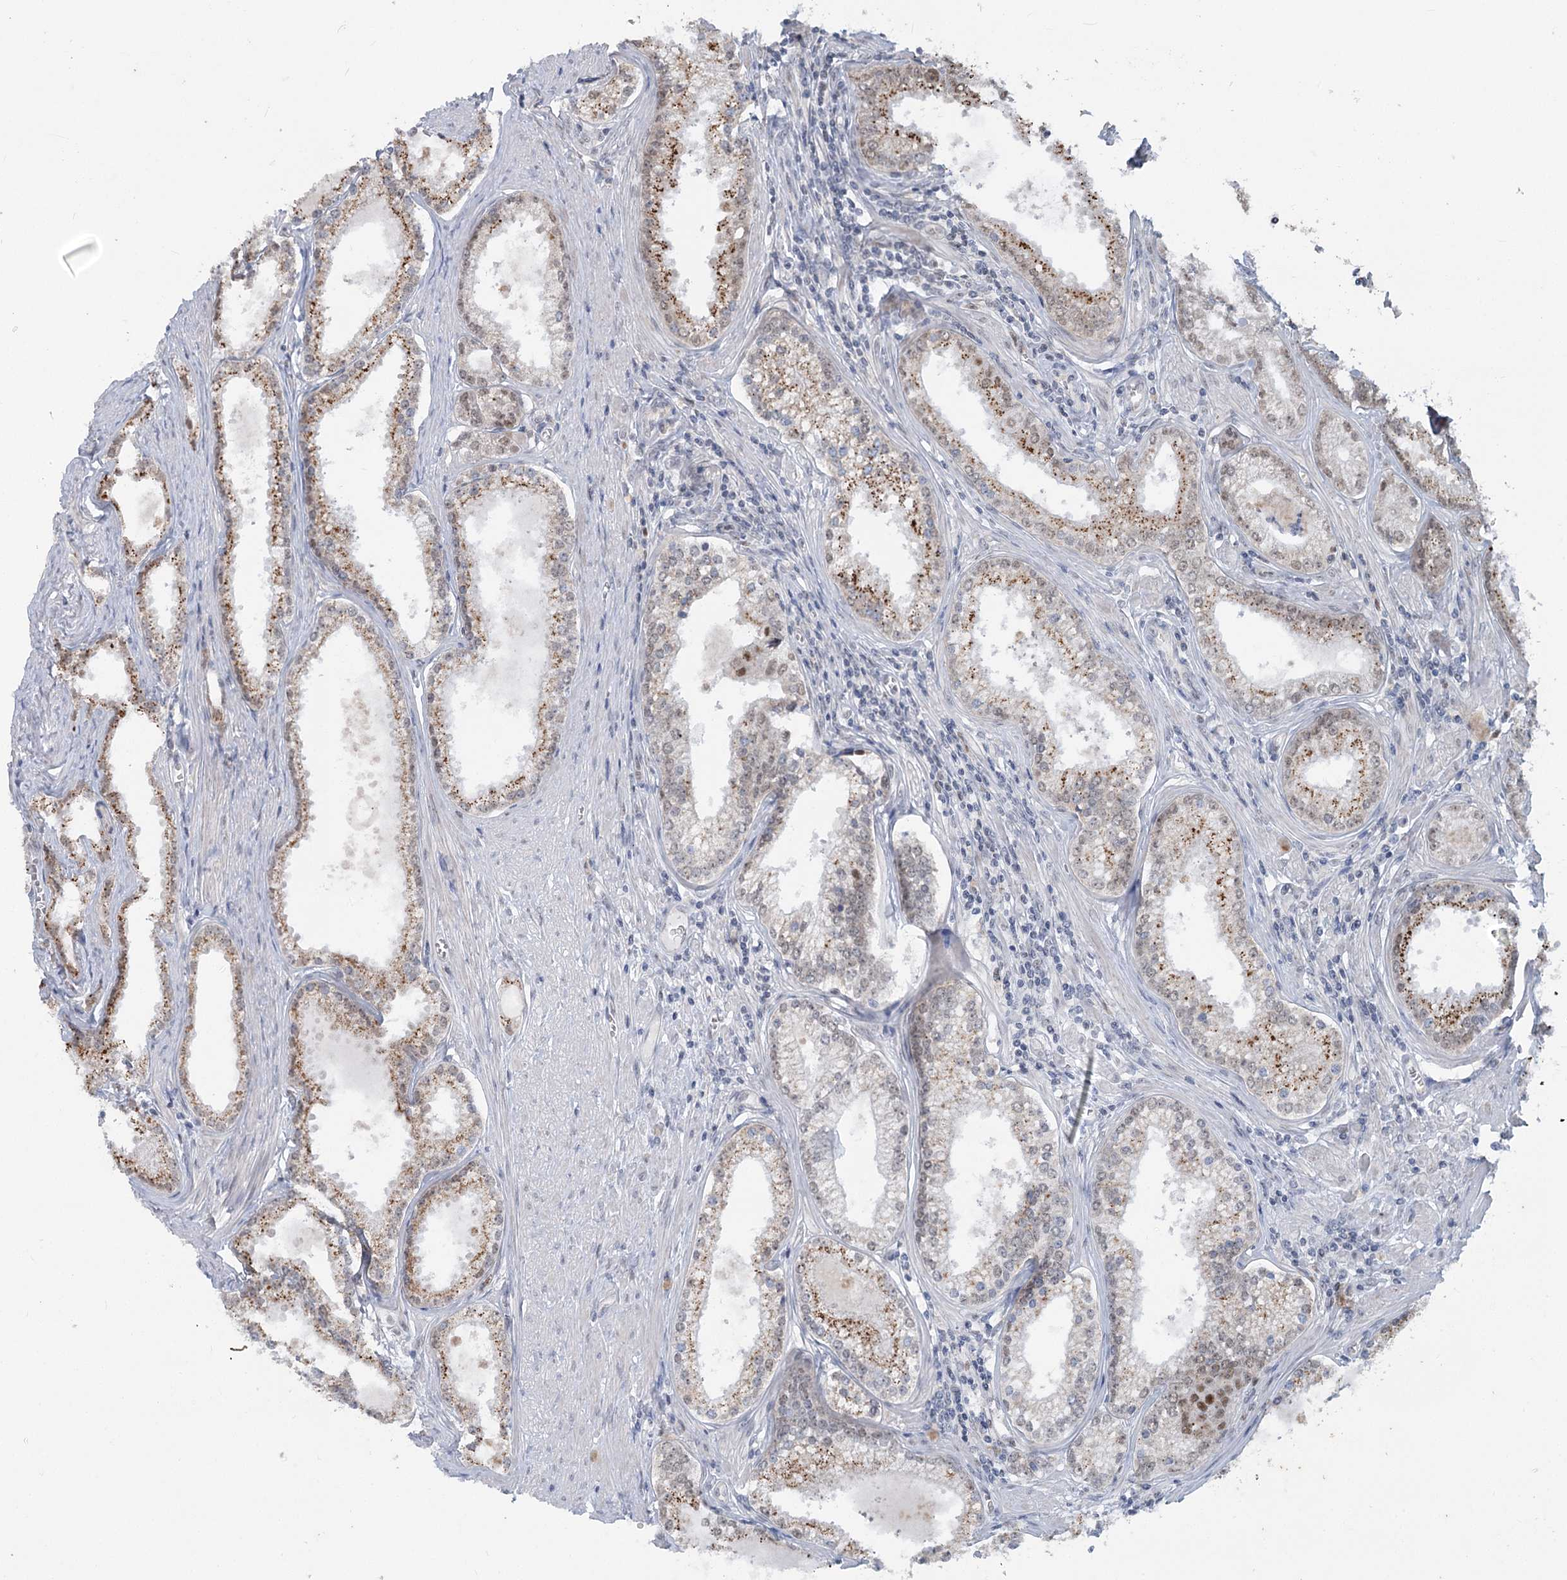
{"staining": {"intensity": "moderate", "quantity": "25%-75%", "location": "cytoplasmic/membranous"}, "tissue": "prostate cancer", "cell_type": "Tumor cells", "image_type": "cancer", "snomed": [{"axis": "morphology", "description": "Adenocarcinoma, High grade"}, {"axis": "topography", "description": "Prostate"}], "caption": "Protein expression analysis of human prostate cancer reveals moderate cytoplasmic/membranous positivity in about 25%-75% of tumor cells.", "gene": "MTG1", "patient": {"sex": "male", "age": 68}}